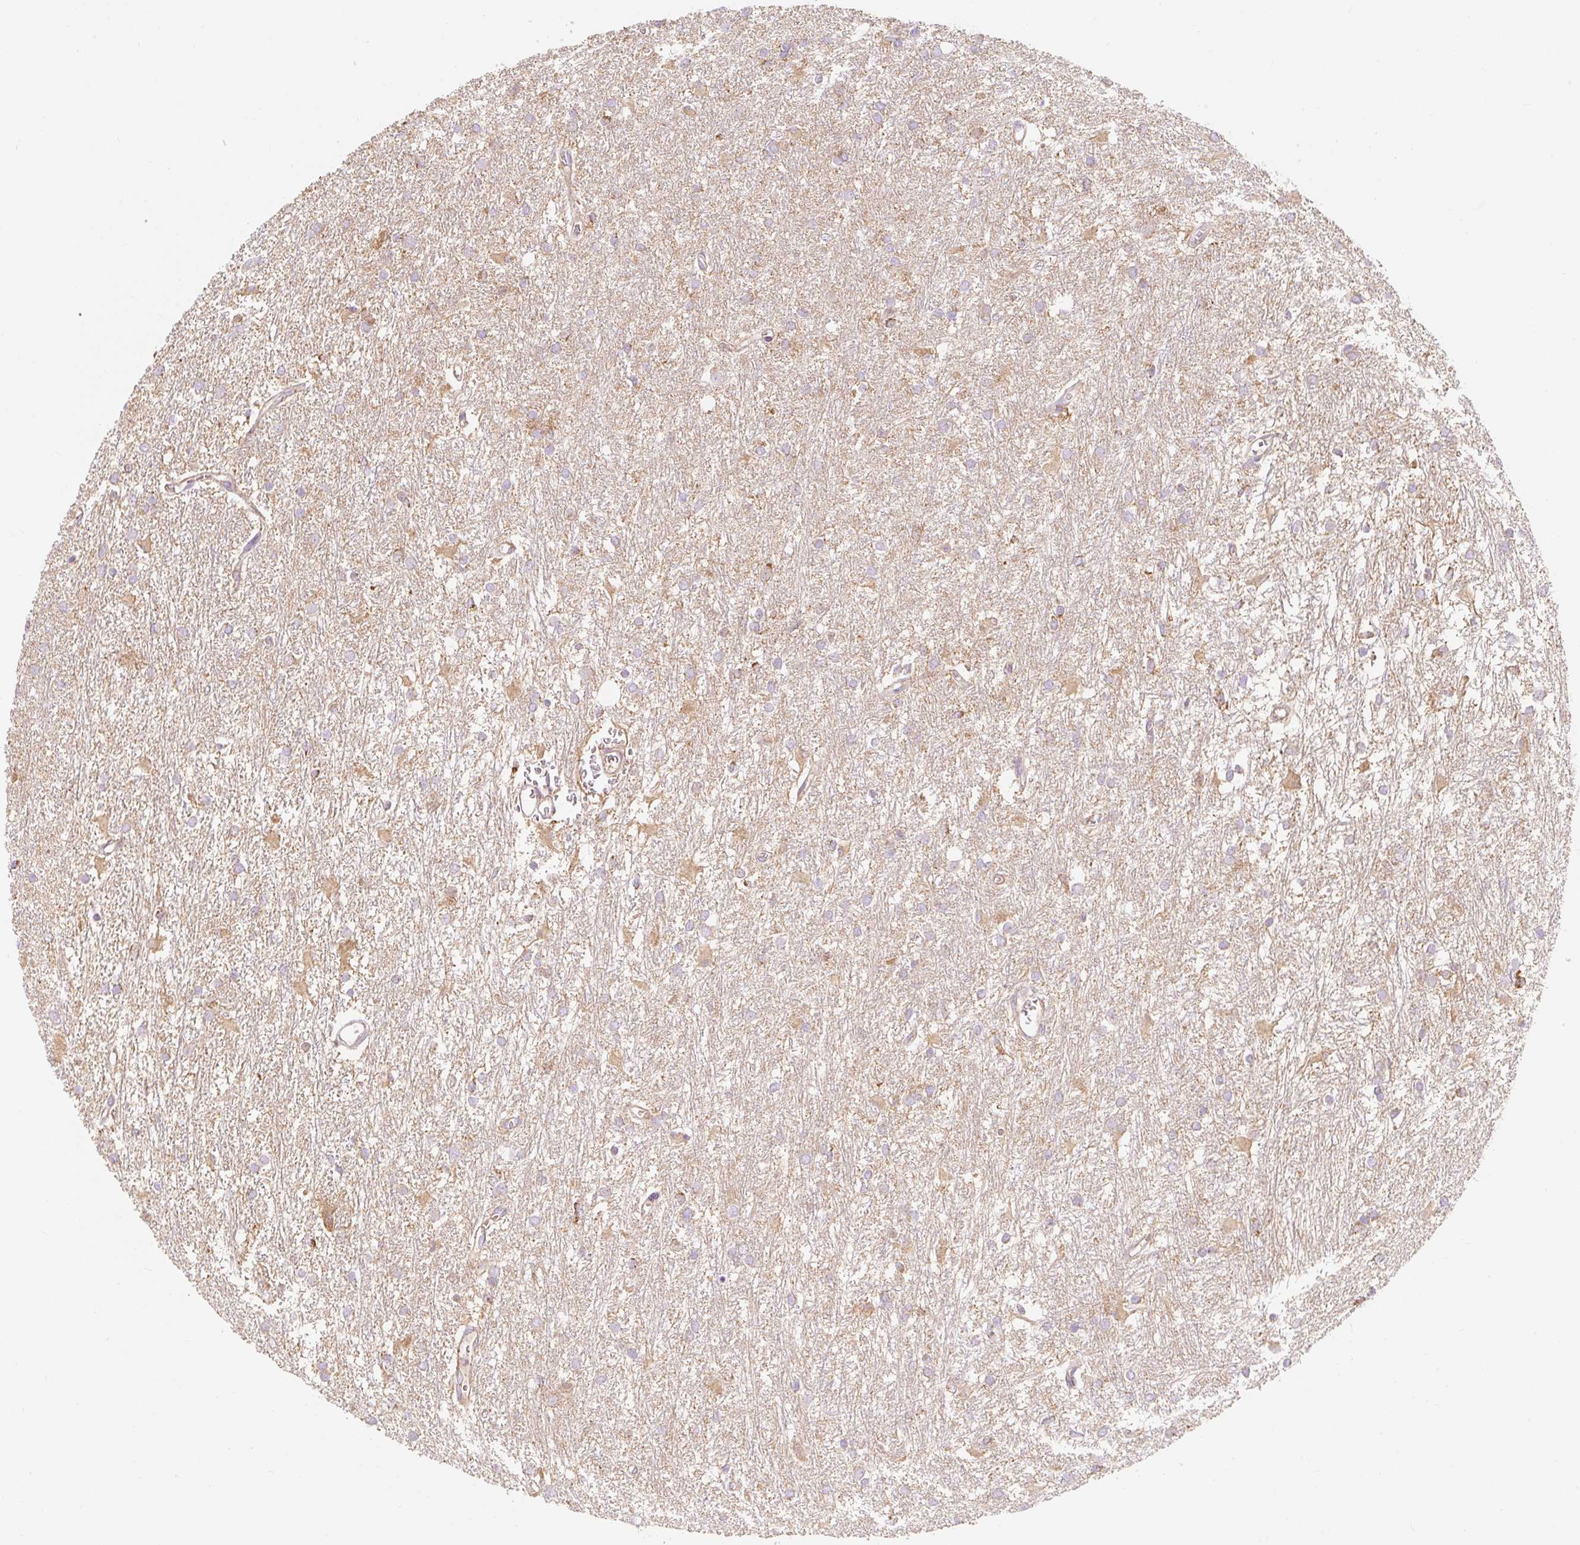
{"staining": {"intensity": "weak", "quantity": "25%-75%", "location": "cytoplasmic/membranous"}, "tissue": "glioma", "cell_type": "Tumor cells", "image_type": "cancer", "snomed": [{"axis": "morphology", "description": "Glioma, malignant, High grade"}, {"axis": "topography", "description": "Brain"}], "caption": "Immunohistochemistry (IHC) staining of high-grade glioma (malignant), which shows low levels of weak cytoplasmic/membranous expression in approximately 25%-75% of tumor cells indicating weak cytoplasmic/membranous protein staining. The staining was performed using DAB (brown) for protein detection and nuclei were counterstained in hematoxylin (blue).", "gene": "DHX35", "patient": {"sex": "female", "age": 50}}